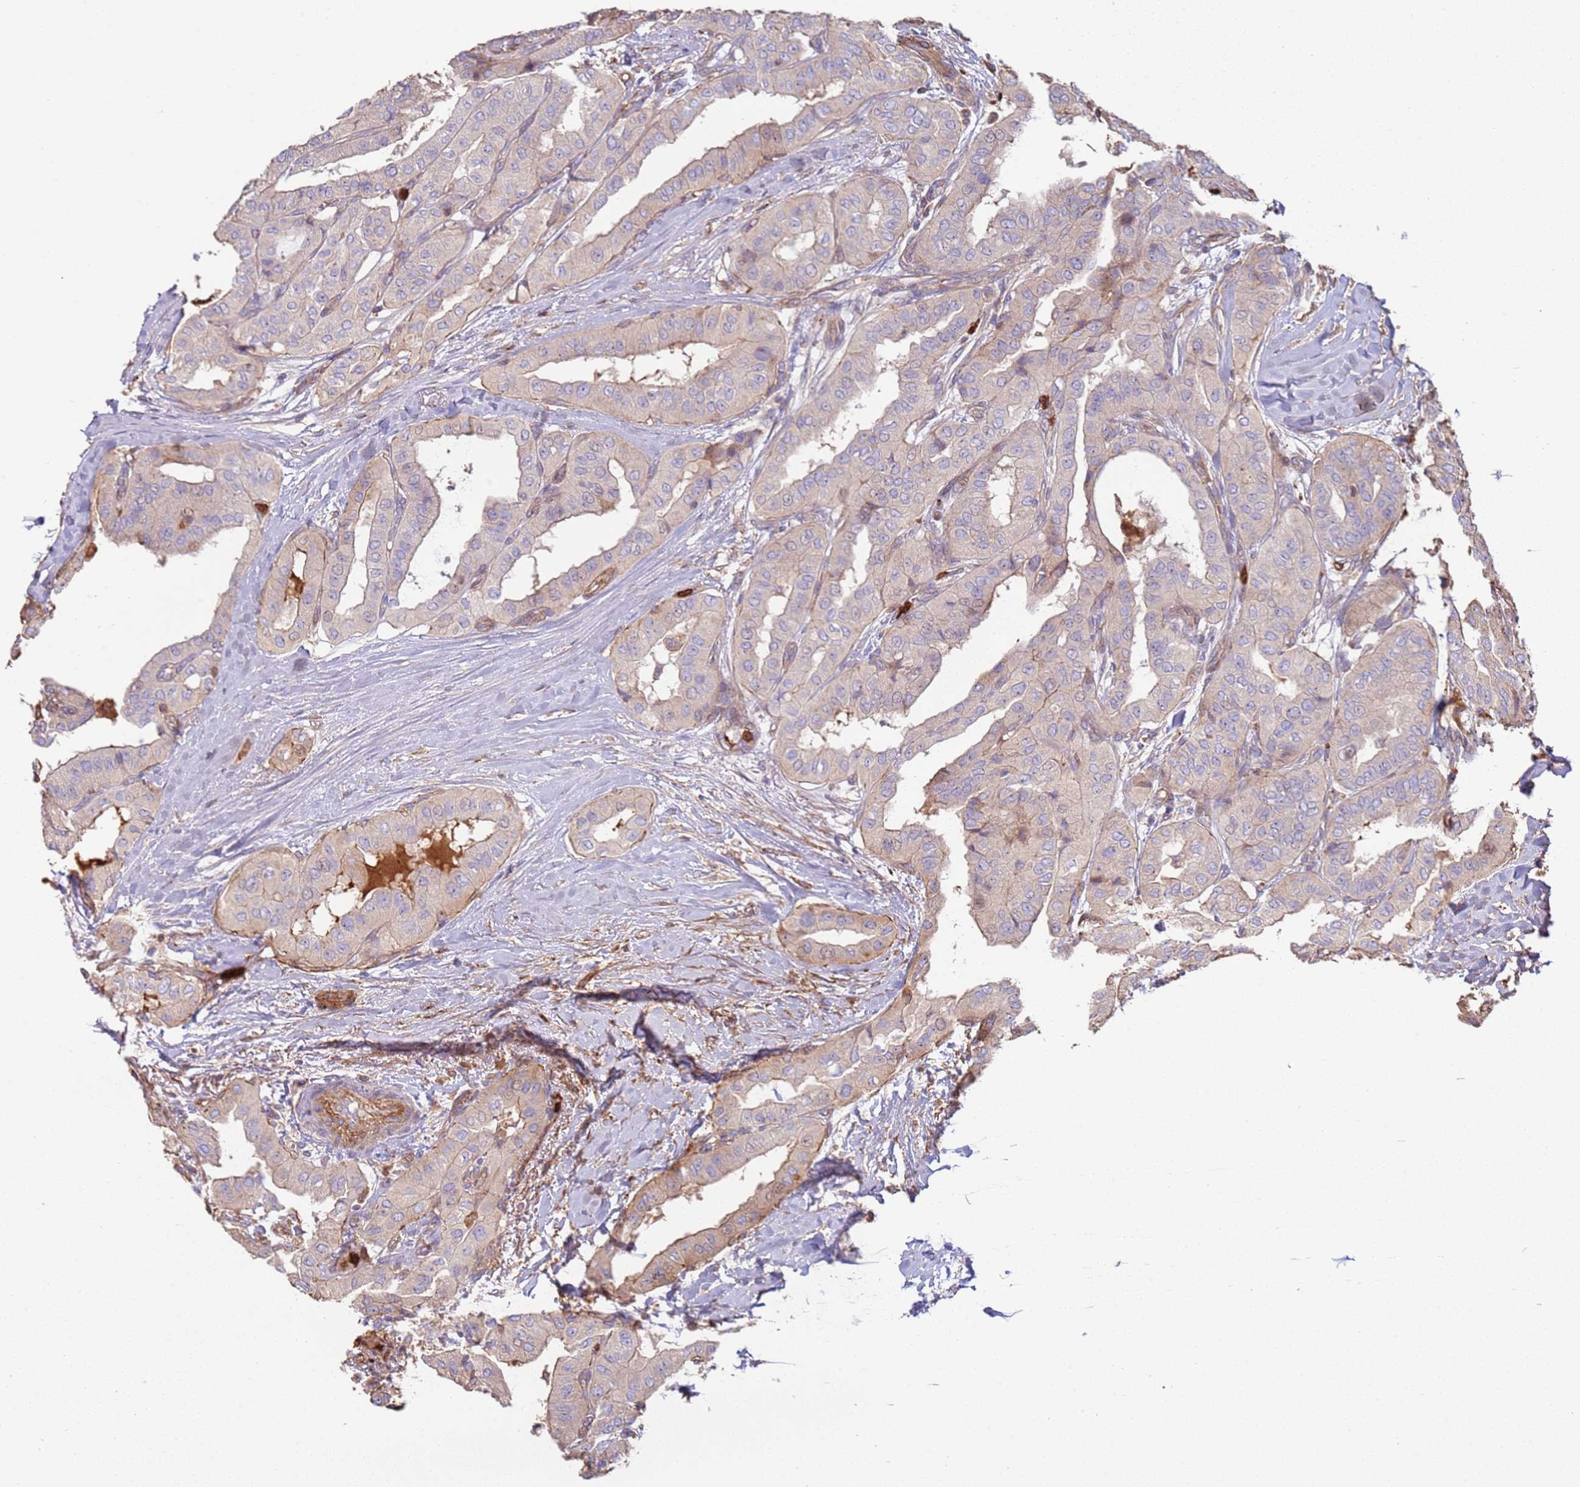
{"staining": {"intensity": "weak", "quantity": "25%-75%", "location": "cytoplasmic/membranous"}, "tissue": "thyroid cancer", "cell_type": "Tumor cells", "image_type": "cancer", "snomed": [{"axis": "morphology", "description": "Papillary adenocarcinoma, NOS"}, {"axis": "topography", "description": "Thyroid gland"}], "caption": "This is an image of IHC staining of thyroid papillary adenocarcinoma, which shows weak staining in the cytoplasmic/membranous of tumor cells.", "gene": "NDUFAF4", "patient": {"sex": "female", "age": 59}}